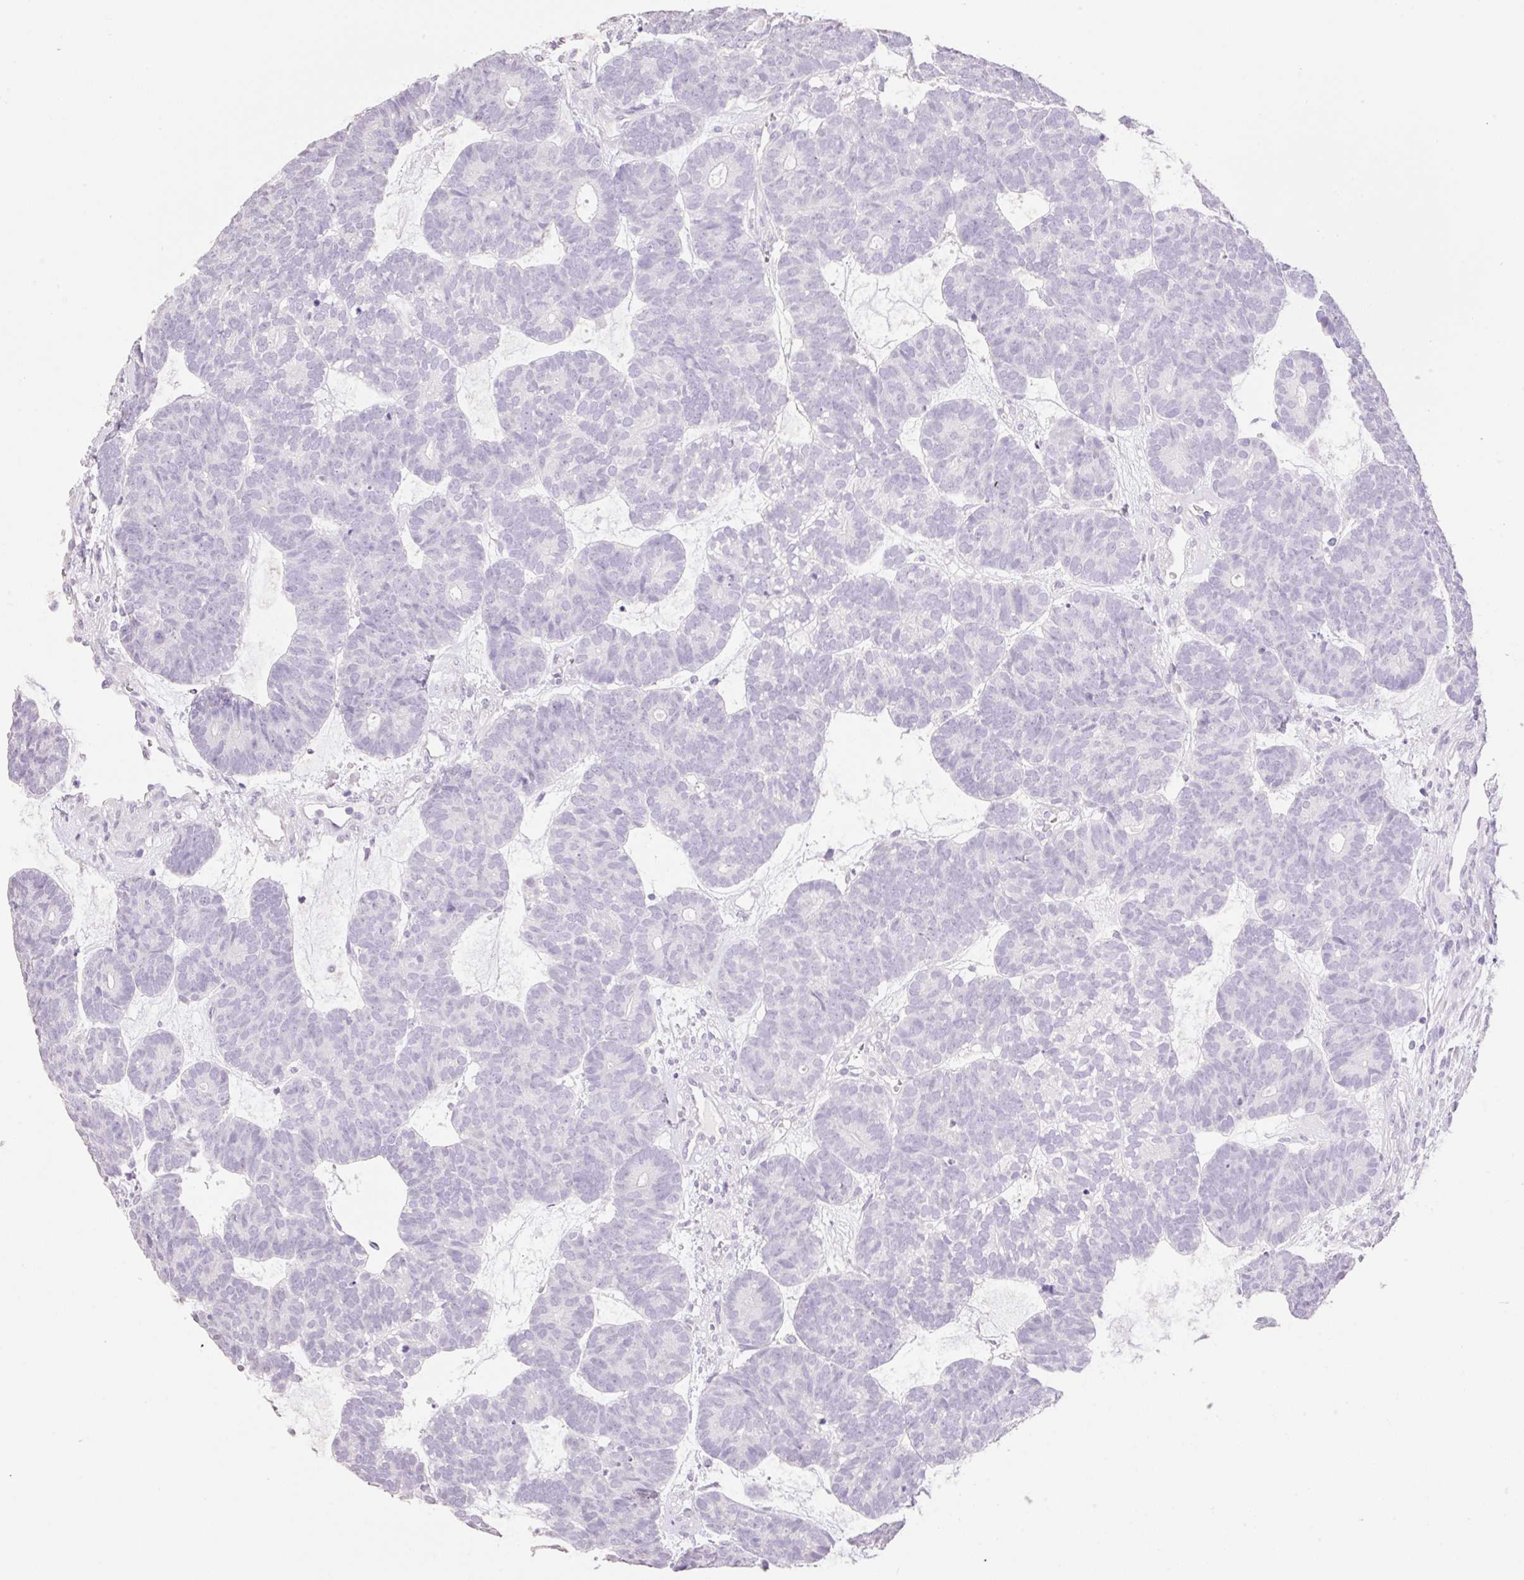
{"staining": {"intensity": "negative", "quantity": "none", "location": "none"}, "tissue": "head and neck cancer", "cell_type": "Tumor cells", "image_type": "cancer", "snomed": [{"axis": "morphology", "description": "Adenocarcinoma, NOS"}, {"axis": "topography", "description": "Head-Neck"}], "caption": "Immunohistochemistry image of human head and neck adenocarcinoma stained for a protein (brown), which demonstrates no staining in tumor cells. Brightfield microscopy of IHC stained with DAB (brown) and hematoxylin (blue), captured at high magnification.", "gene": "HCRTR2", "patient": {"sex": "female", "age": 81}}